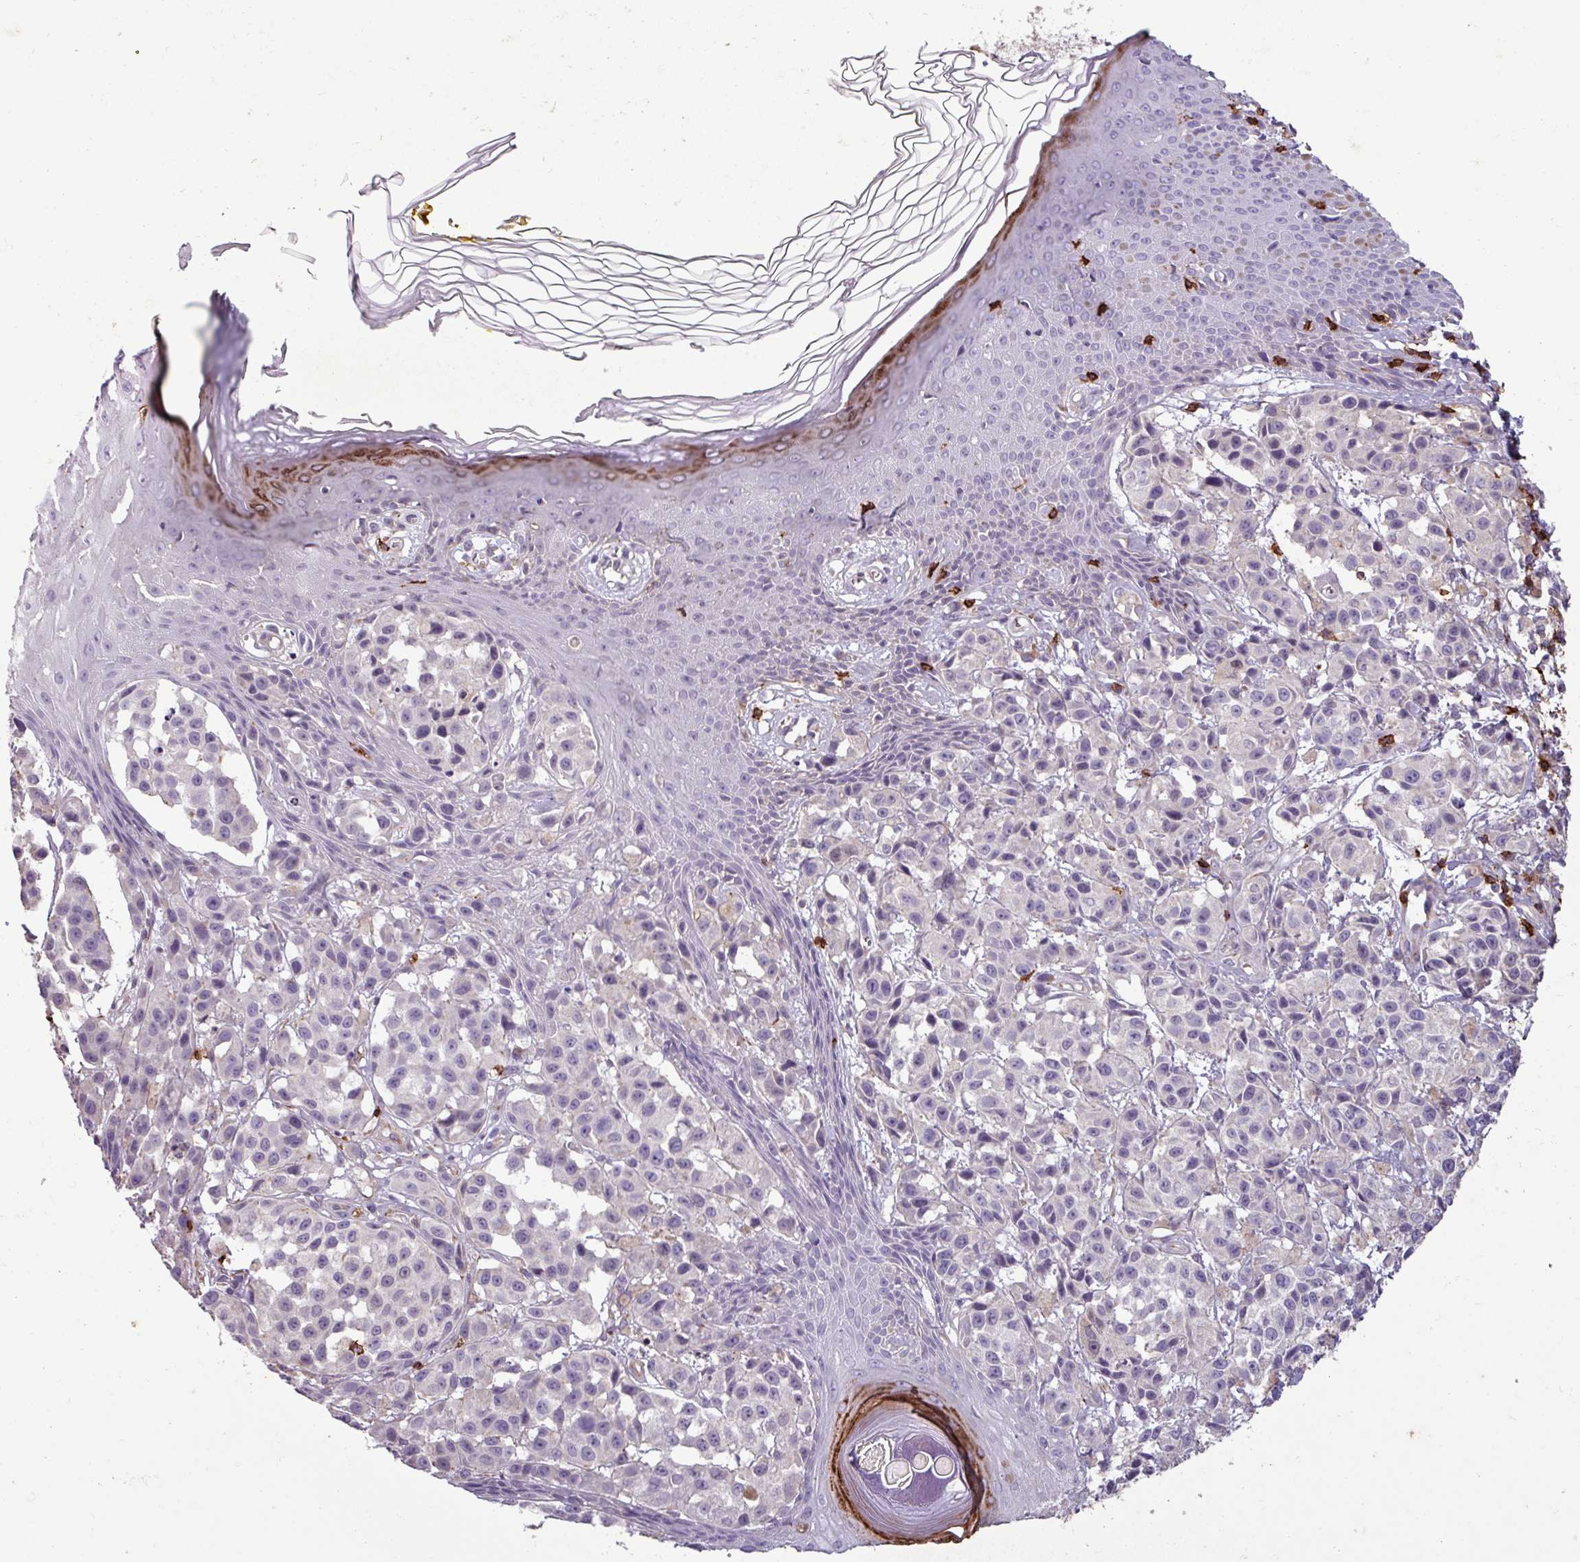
{"staining": {"intensity": "negative", "quantity": "none", "location": "none"}, "tissue": "melanoma", "cell_type": "Tumor cells", "image_type": "cancer", "snomed": [{"axis": "morphology", "description": "Malignant melanoma, NOS"}, {"axis": "topography", "description": "Skin"}], "caption": "A photomicrograph of malignant melanoma stained for a protein displays no brown staining in tumor cells.", "gene": "CD8A", "patient": {"sex": "male", "age": 39}}